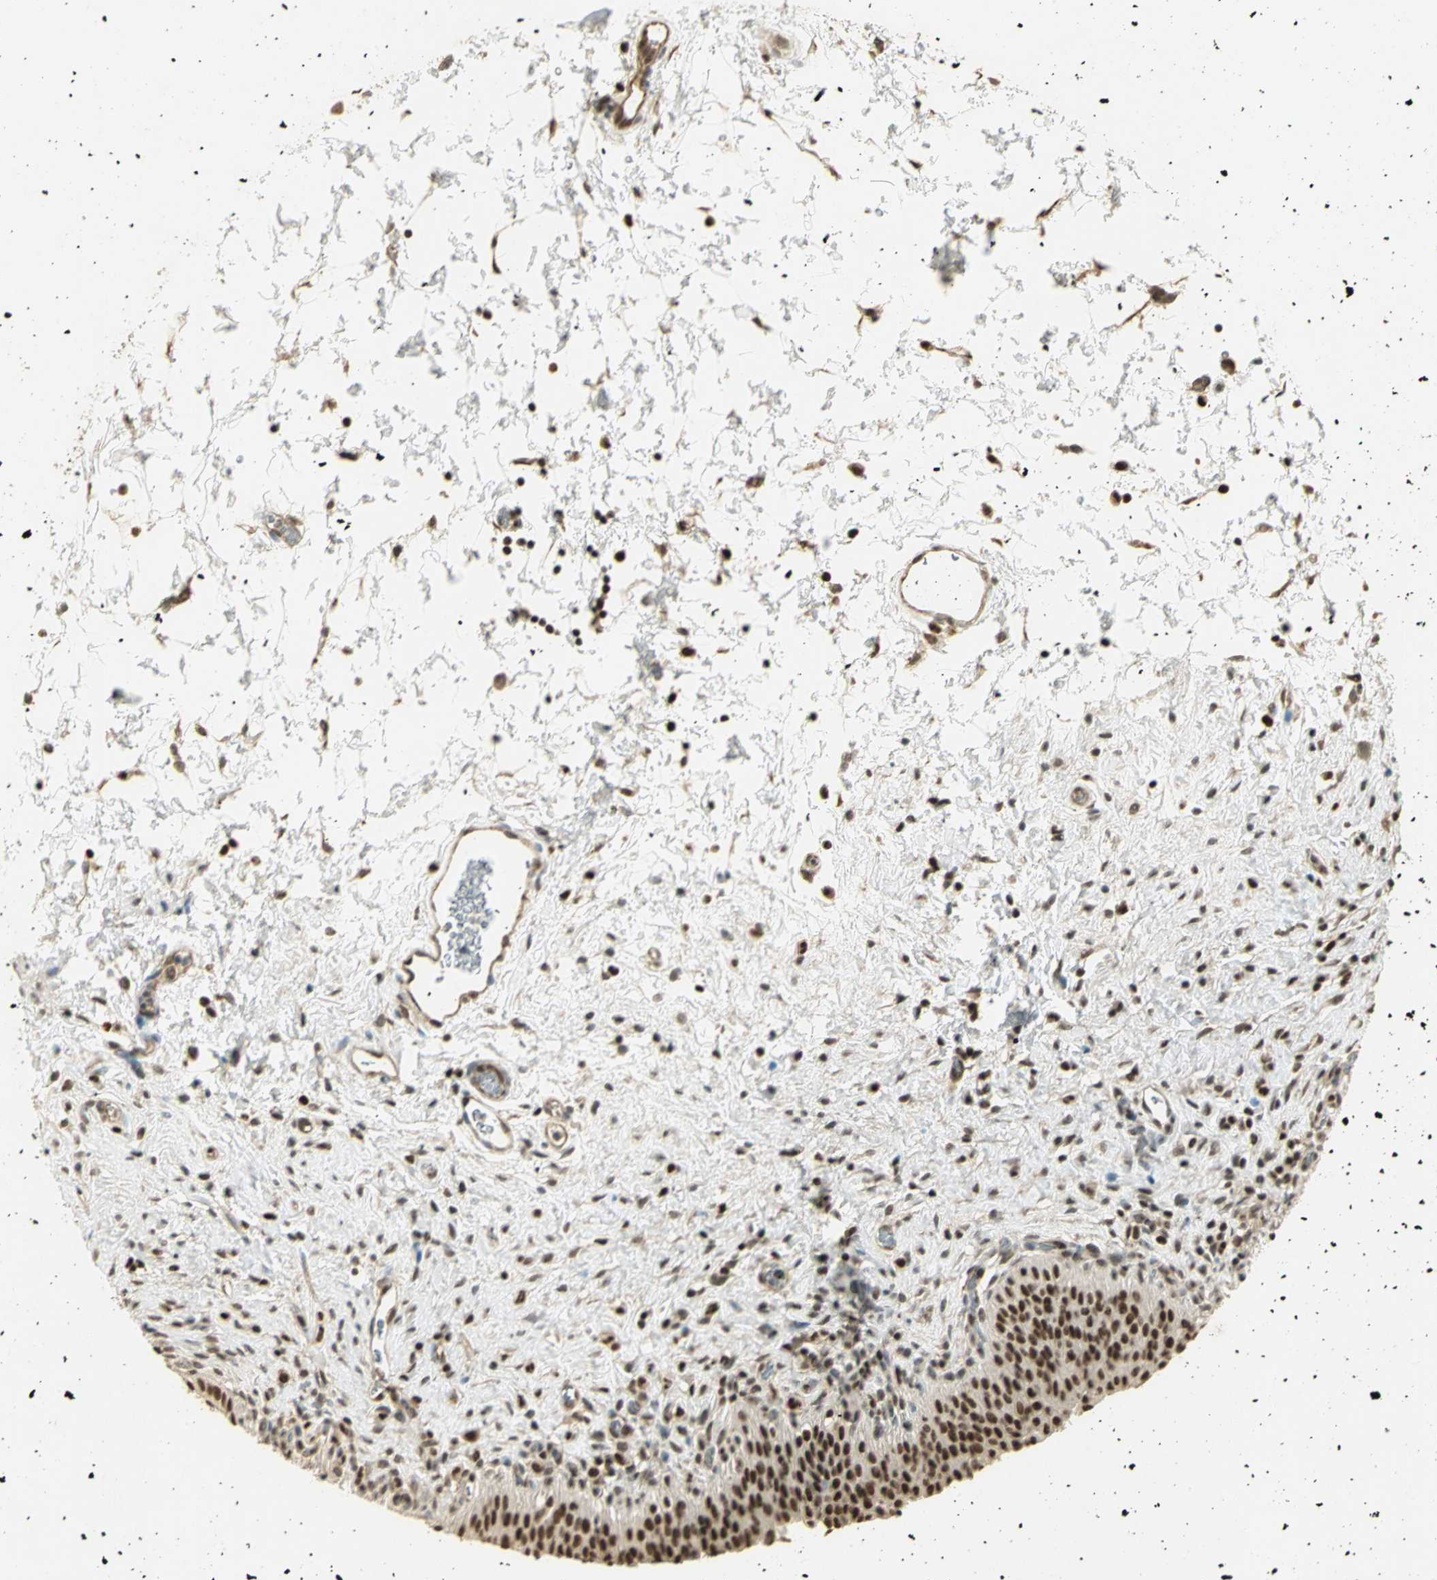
{"staining": {"intensity": "strong", "quantity": ">75%", "location": "nuclear"}, "tissue": "urinary bladder", "cell_type": "Urothelial cells", "image_type": "normal", "snomed": [{"axis": "morphology", "description": "Normal tissue, NOS"}, {"axis": "topography", "description": "Urinary bladder"}], "caption": "Benign urinary bladder displays strong nuclear expression in about >75% of urothelial cells, visualized by immunohistochemistry. (DAB (3,3'-diaminobenzidine) = brown stain, brightfield microscopy at high magnification).", "gene": "ELF1", "patient": {"sex": "male", "age": 51}}